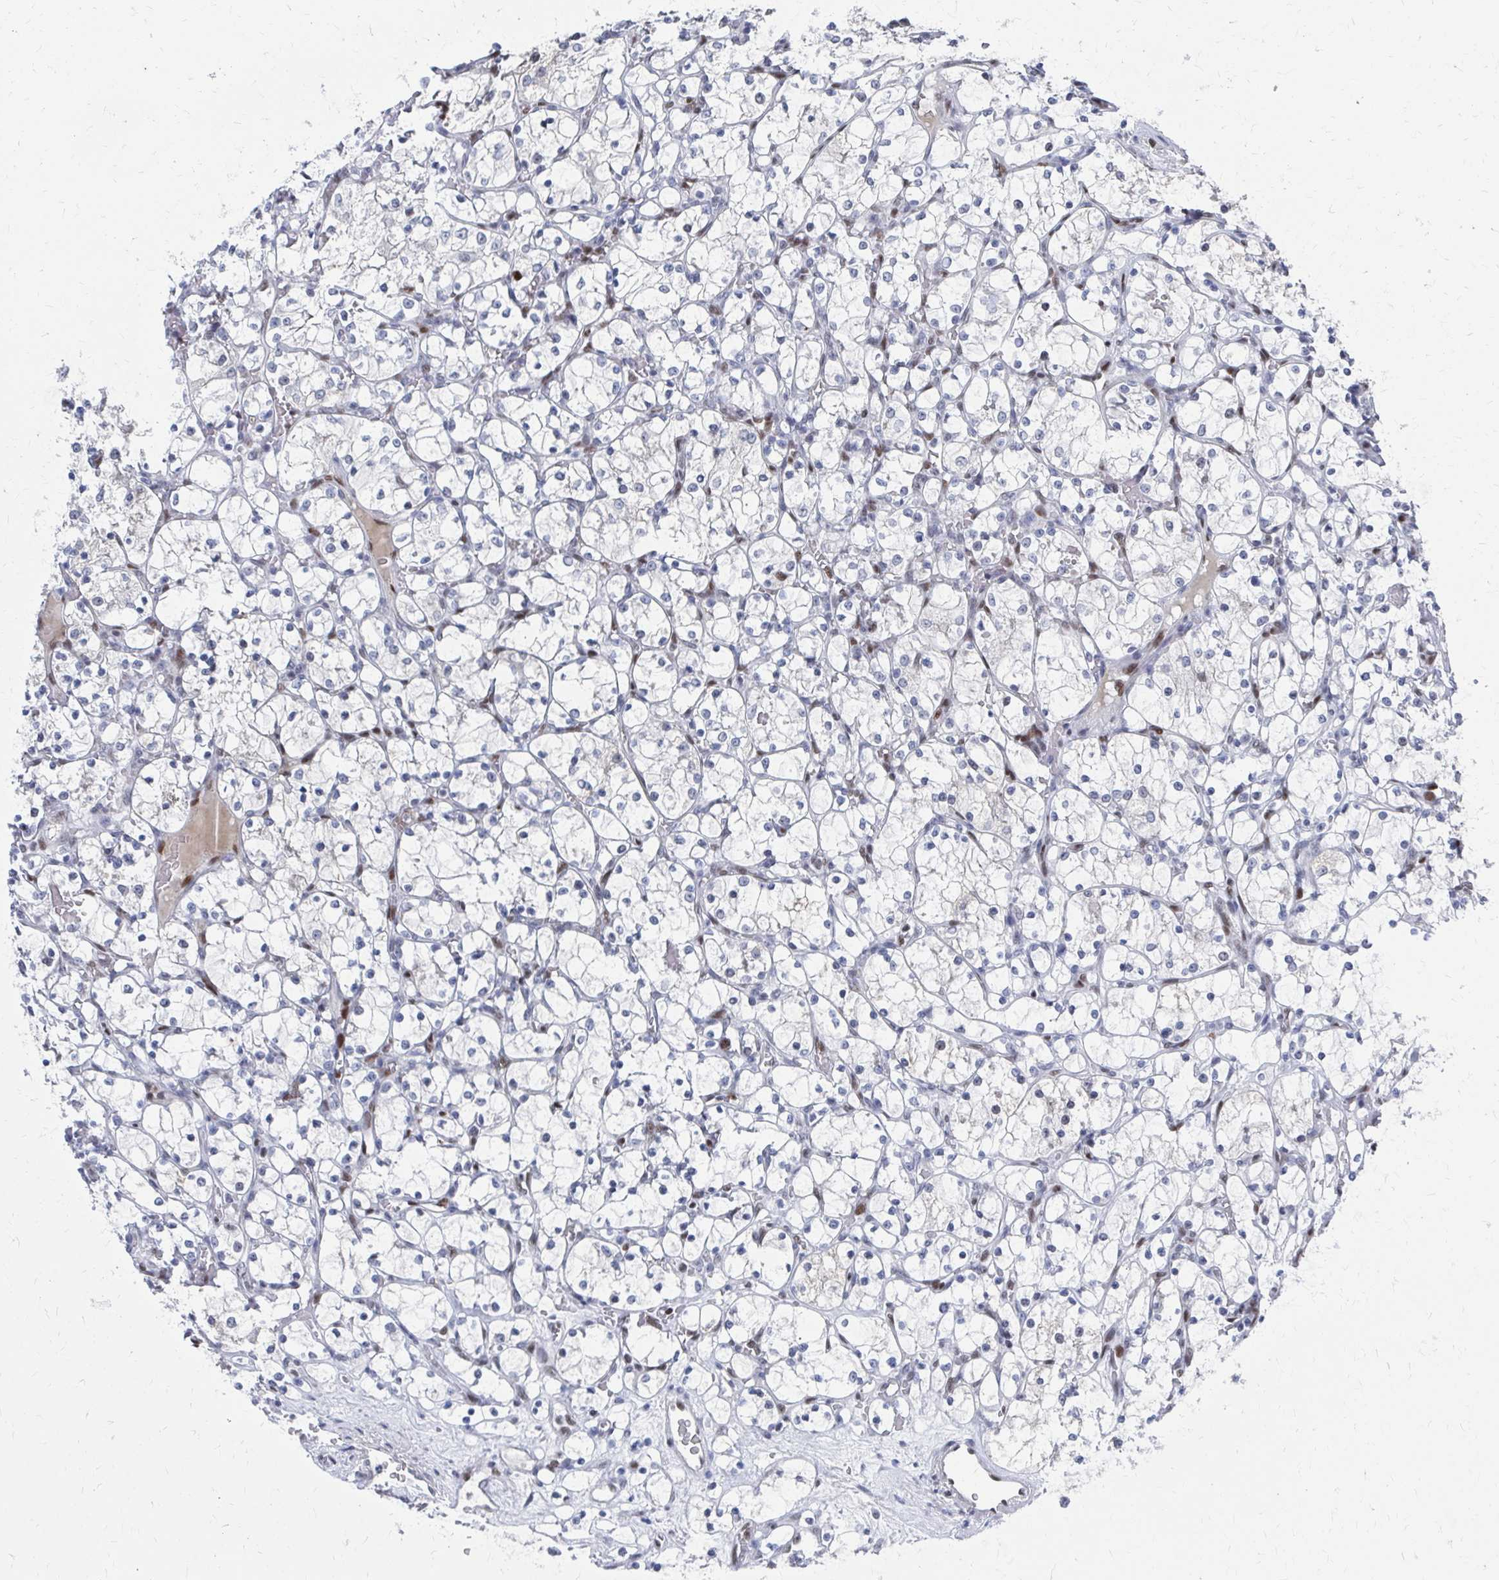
{"staining": {"intensity": "negative", "quantity": "none", "location": "none"}, "tissue": "renal cancer", "cell_type": "Tumor cells", "image_type": "cancer", "snomed": [{"axis": "morphology", "description": "Adenocarcinoma, NOS"}, {"axis": "topography", "description": "Kidney"}], "caption": "This histopathology image is of renal cancer (adenocarcinoma) stained with immunohistochemistry (IHC) to label a protein in brown with the nuclei are counter-stained blue. There is no expression in tumor cells.", "gene": "CDIN1", "patient": {"sex": "female", "age": 69}}